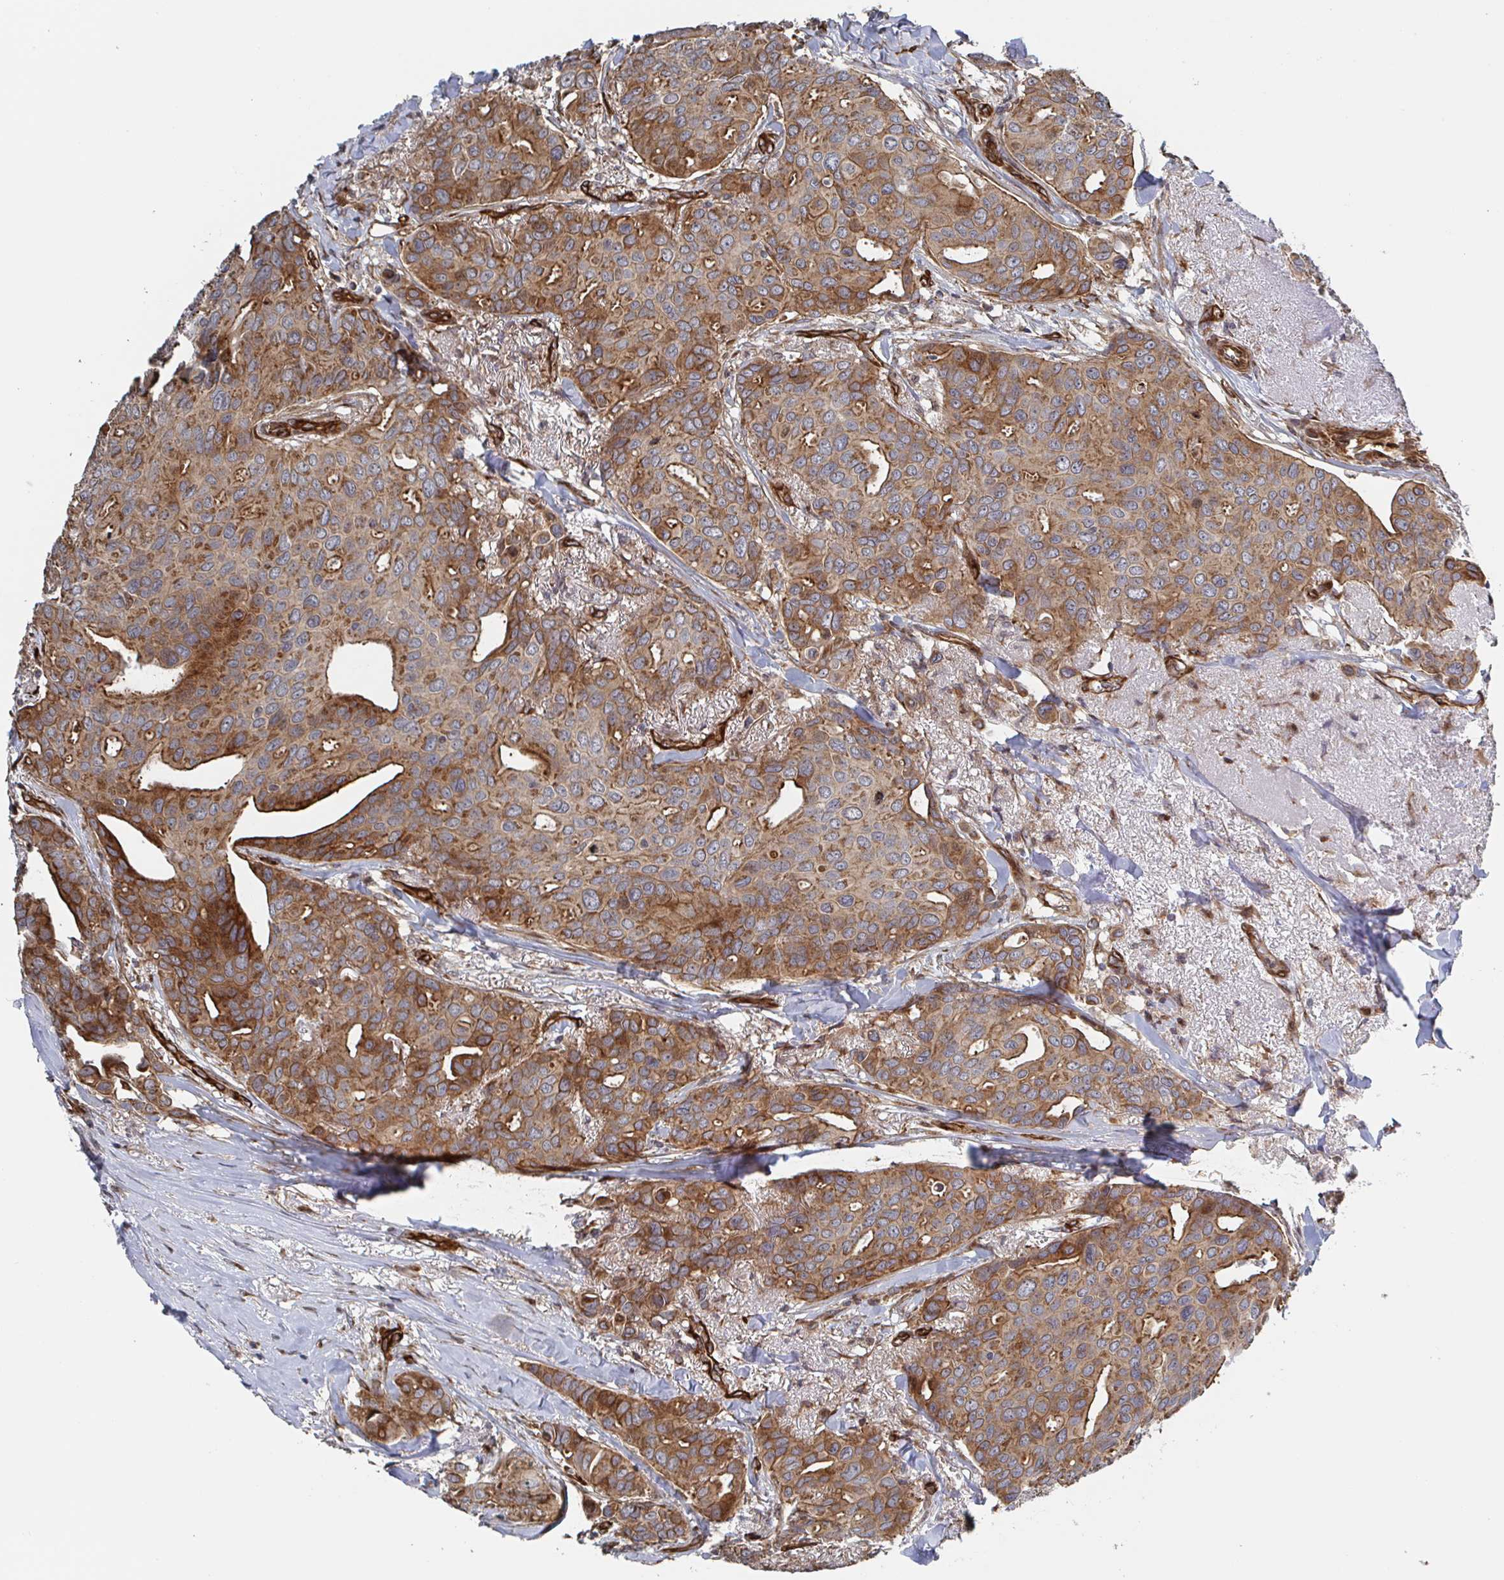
{"staining": {"intensity": "moderate", "quantity": ">75%", "location": "cytoplasmic/membranous"}, "tissue": "breast cancer", "cell_type": "Tumor cells", "image_type": "cancer", "snomed": [{"axis": "morphology", "description": "Duct carcinoma"}, {"axis": "topography", "description": "Breast"}], "caption": "DAB (3,3'-diaminobenzidine) immunohistochemical staining of human breast cancer (invasive ductal carcinoma) shows moderate cytoplasmic/membranous protein positivity in approximately >75% of tumor cells. The staining was performed using DAB to visualize the protein expression in brown, while the nuclei were stained in blue with hematoxylin (Magnification: 20x).", "gene": "DVL3", "patient": {"sex": "female", "age": 54}}